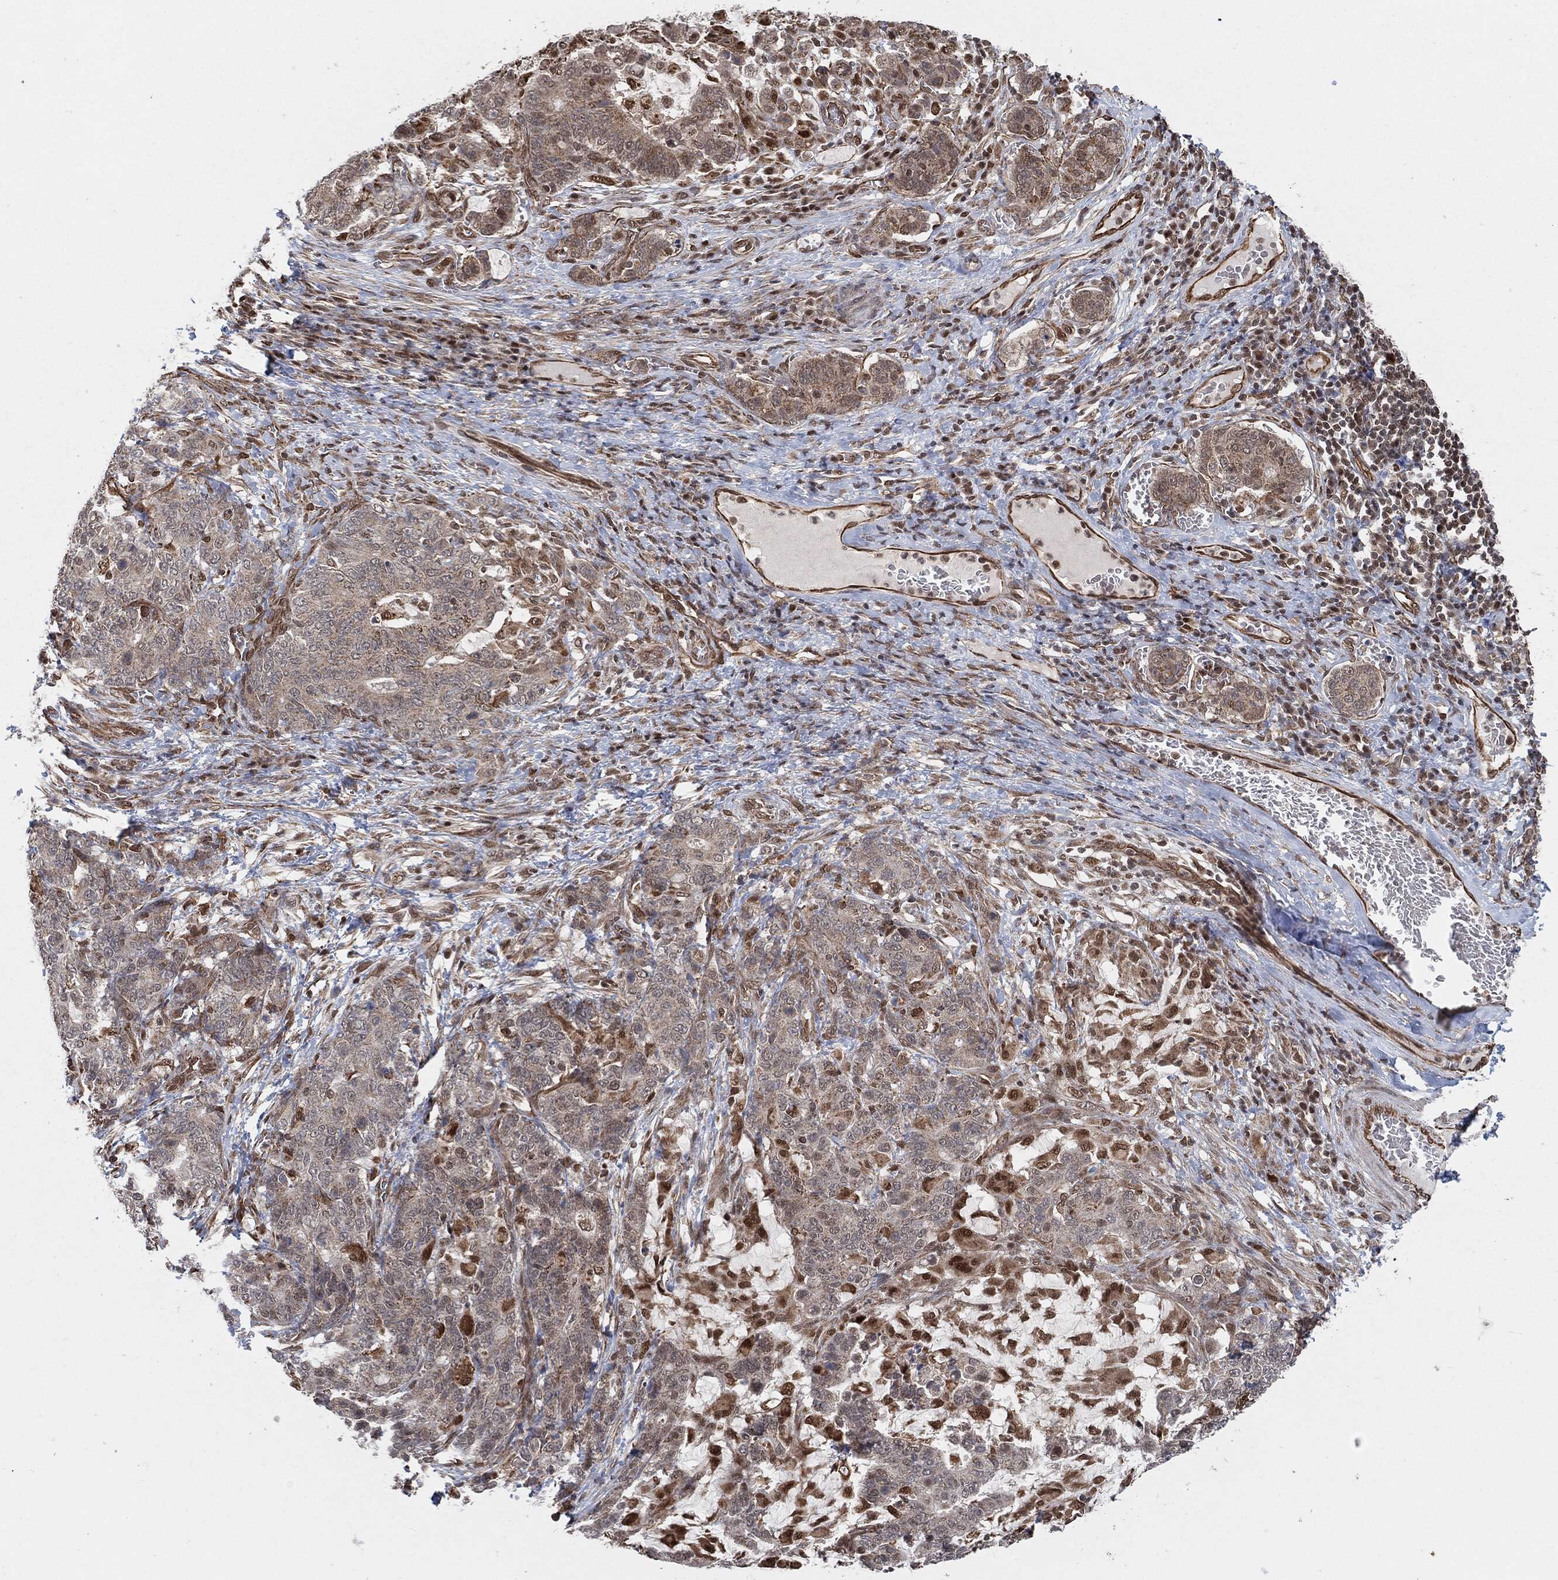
{"staining": {"intensity": "weak", "quantity": ">75%", "location": "cytoplasmic/membranous"}, "tissue": "stomach cancer", "cell_type": "Tumor cells", "image_type": "cancer", "snomed": [{"axis": "morphology", "description": "Normal tissue, NOS"}, {"axis": "morphology", "description": "Adenocarcinoma, NOS"}, {"axis": "topography", "description": "Stomach"}], "caption": "Immunohistochemistry histopathology image of neoplastic tissue: human stomach cancer (adenocarcinoma) stained using immunohistochemistry (IHC) reveals low levels of weak protein expression localized specifically in the cytoplasmic/membranous of tumor cells, appearing as a cytoplasmic/membranous brown color.", "gene": "TP53RK", "patient": {"sex": "female", "age": 64}}